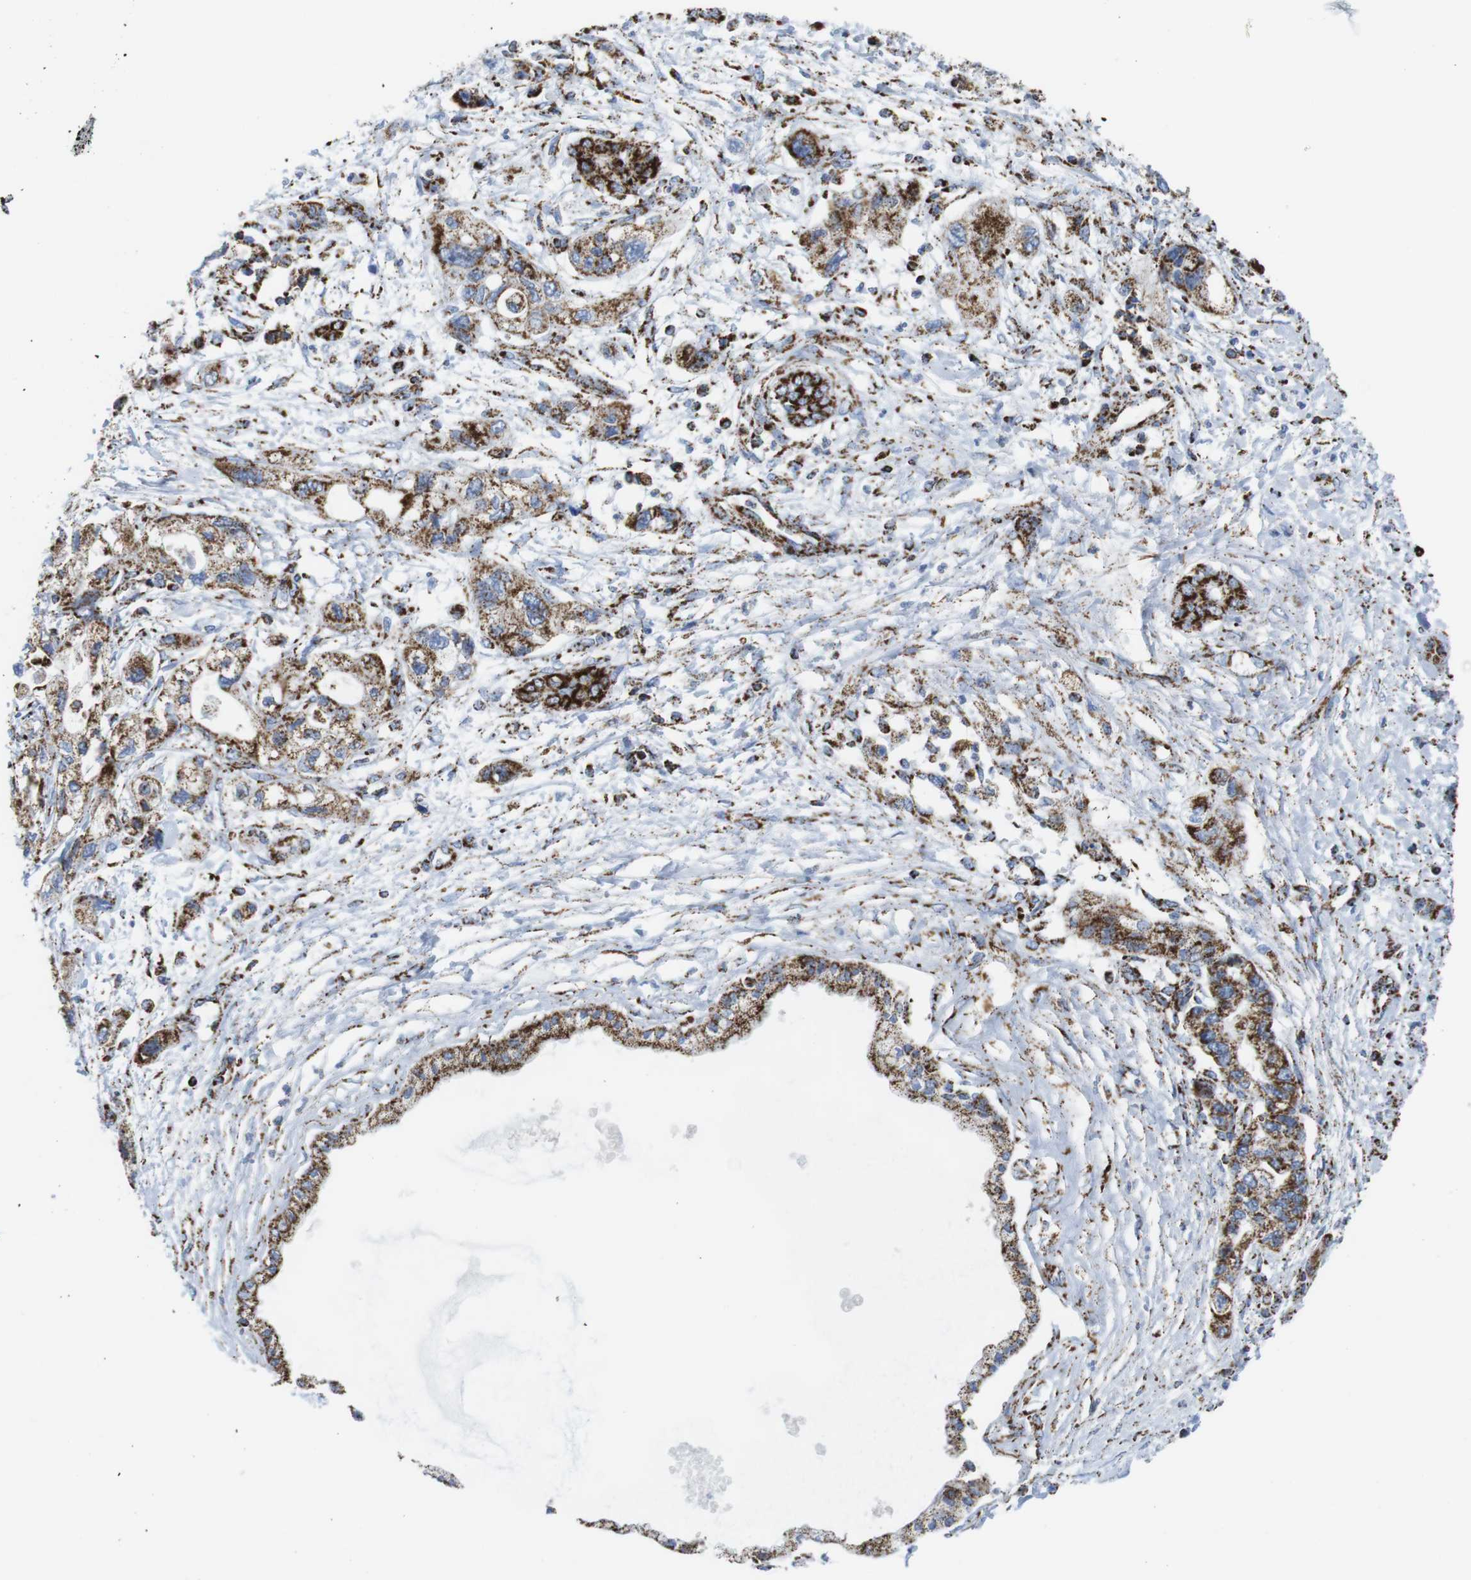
{"staining": {"intensity": "strong", "quantity": ">75%", "location": "cytoplasmic/membranous"}, "tissue": "pancreatic cancer", "cell_type": "Tumor cells", "image_type": "cancer", "snomed": [{"axis": "morphology", "description": "Adenocarcinoma, NOS"}, {"axis": "topography", "description": "Pancreas"}], "caption": "Approximately >75% of tumor cells in human pancreatic cancer exhibit strong cytoplasmic/membranous protein positivity as visualized by brown immunohistochemical staining.", "gene": "ATP5PO", "patient": {"sex": "male", "age": 56}}